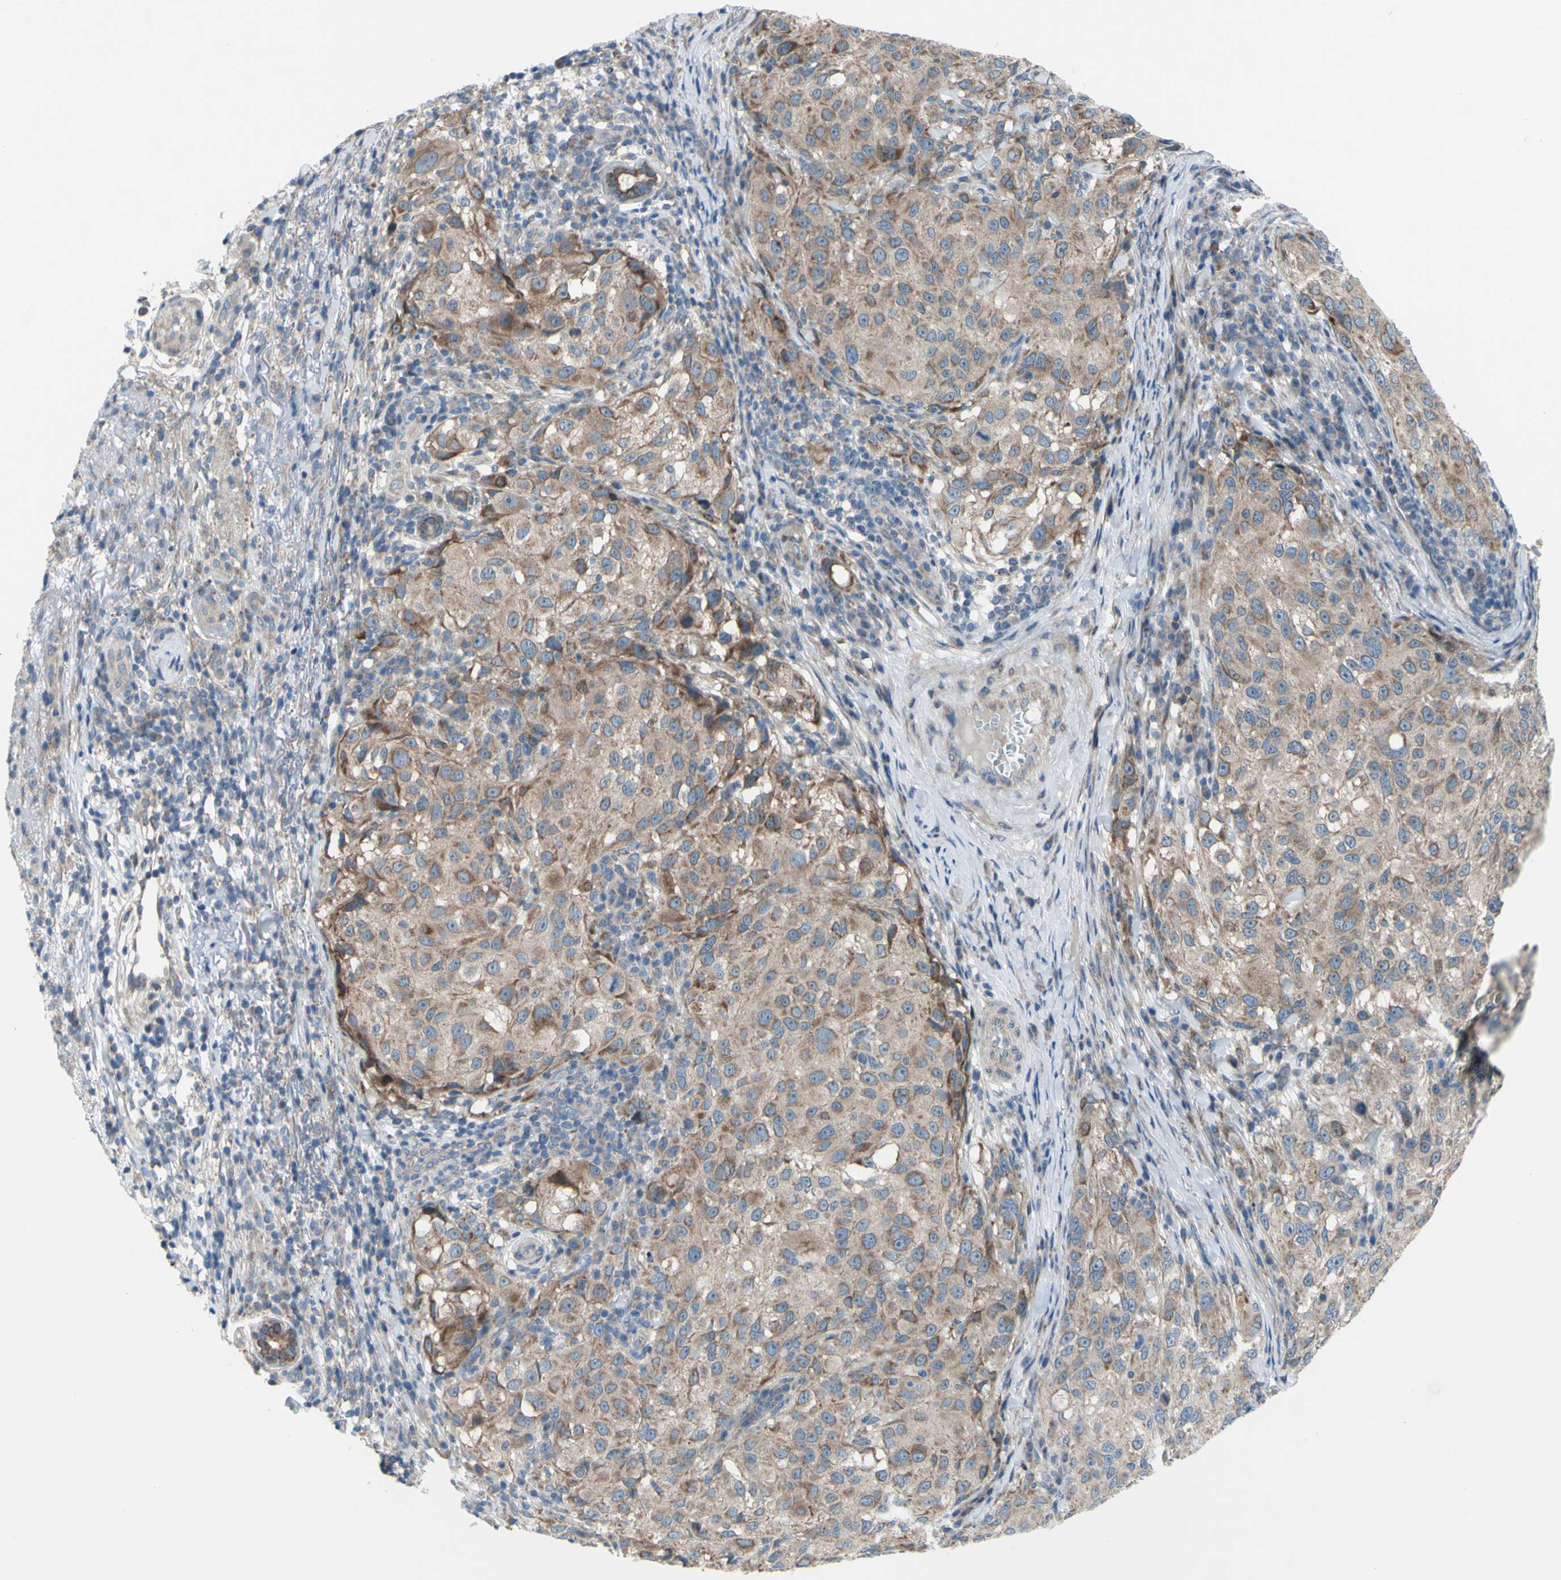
{"staining": {"intensity": "moderate", "quantity": ">75%", "location": "cytoplasmic/membranous"}, "tissue": "melanoma", "cell_type": "Tumor cells", "image_type": "cancer", "snomed": [{"axis": "morphology", "description": "Necrosis, NOS"}, {"axis": "morphology", "description": "Malignant melanoma, NOS"}, {"axis": "topography", "description": "Skin"}], "caption": "Melanoma stained for a protein displays moderate cytoplasmic/membranous positivity in tumor cells. The staining is performed using DAB (3,3'-diaminobenzidine) brown chromogen to label protein expression. The nuclei are counter-stained blue using hematoxylin.", "gene": "GRAMD2B", "patient": {"sex": "female", "age": 87}}